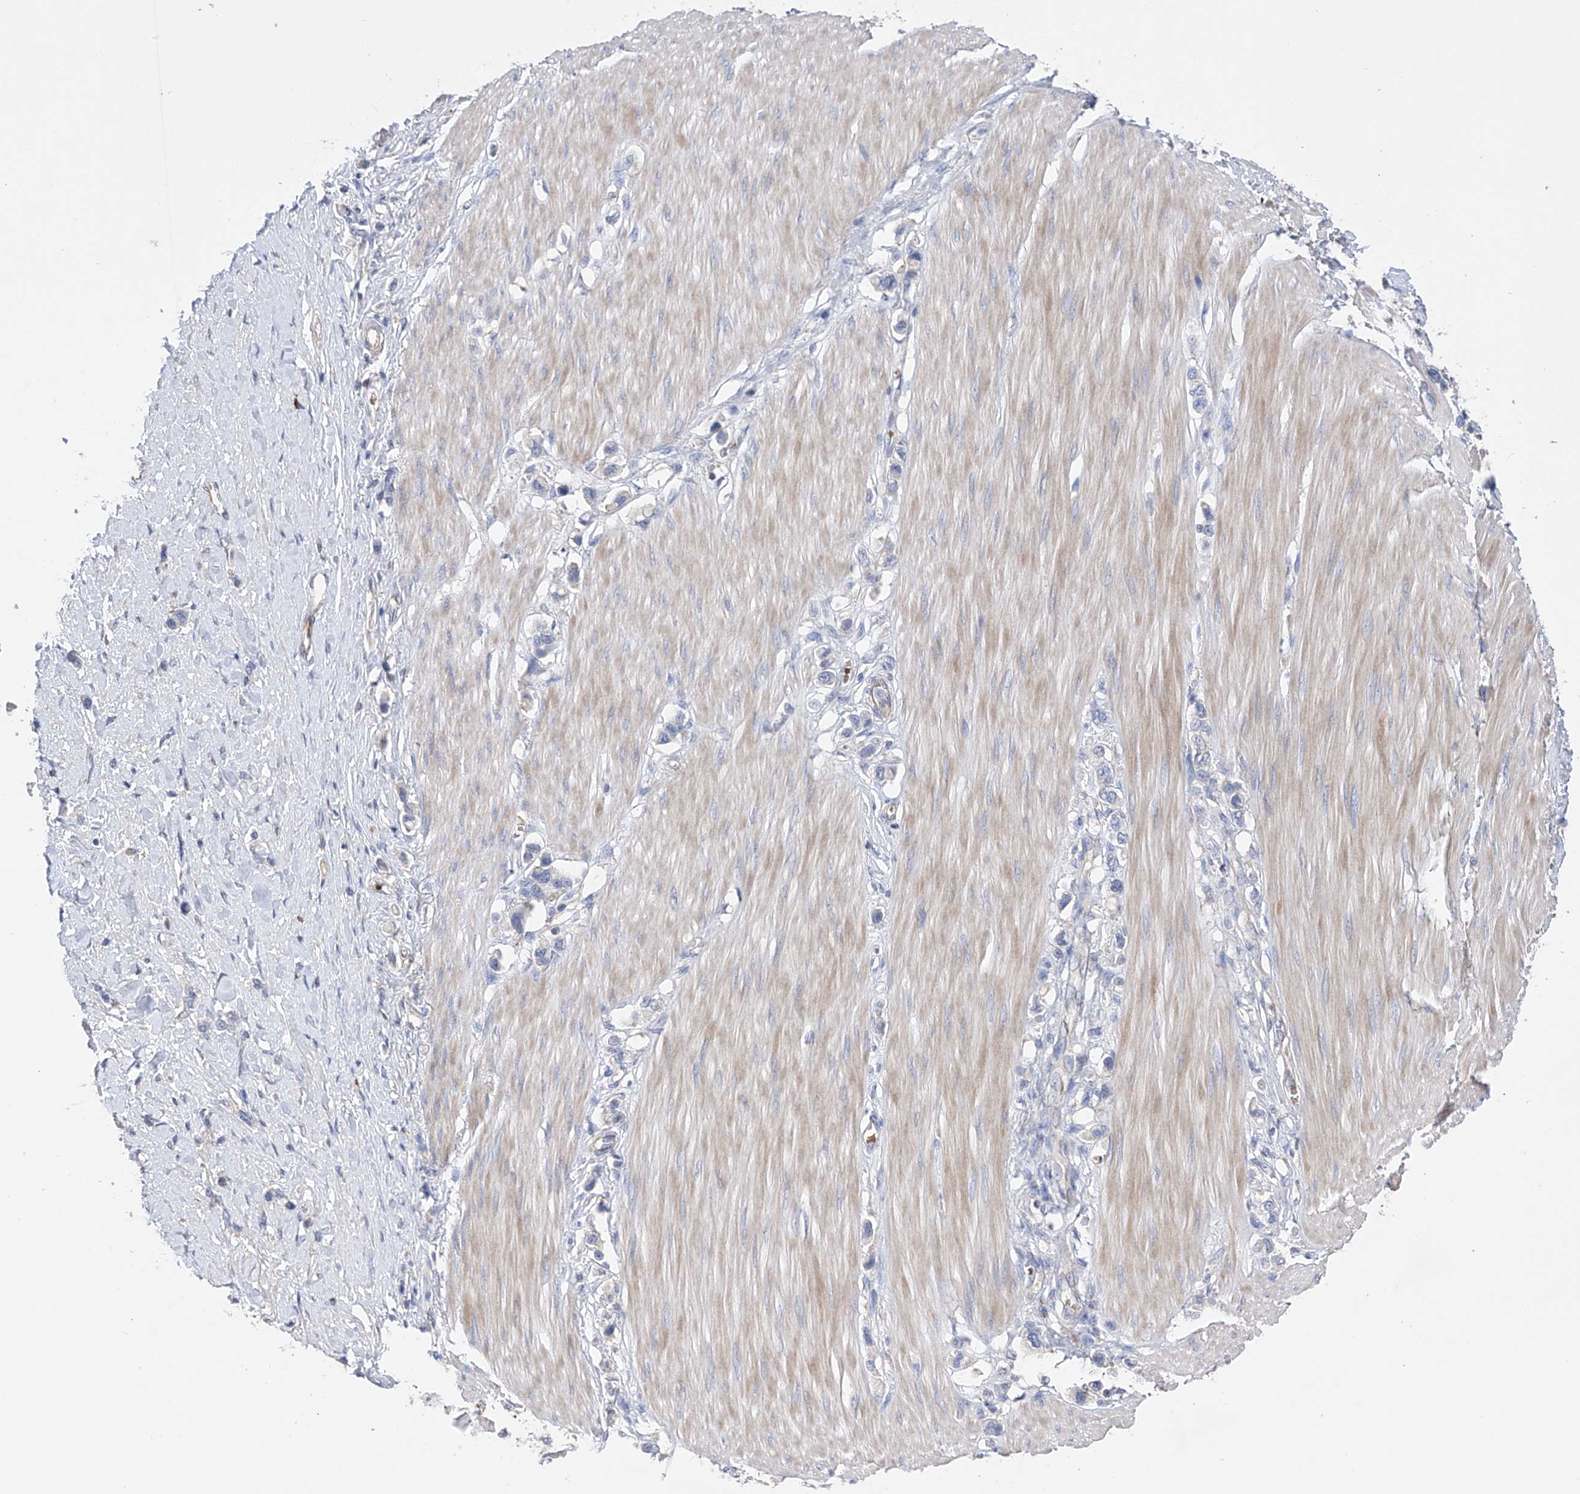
{"staining": {"intensity": "negative", "quantity": "none", "location": "none"}, "tissue": "stomach cancer", "cell_type": "Tumor cells", "image_type": "cancer", "snomed": [{"axis": "morphology", "description": "Adenocarcinoma, NOS"}, {"axis": "topography", "description": "Stomach"}], "caption": "The image shows no significant expression in tumor cells of stomach cancer.", "gene": "NFATC4", "patient": {"sex": "female", "age": 65}}